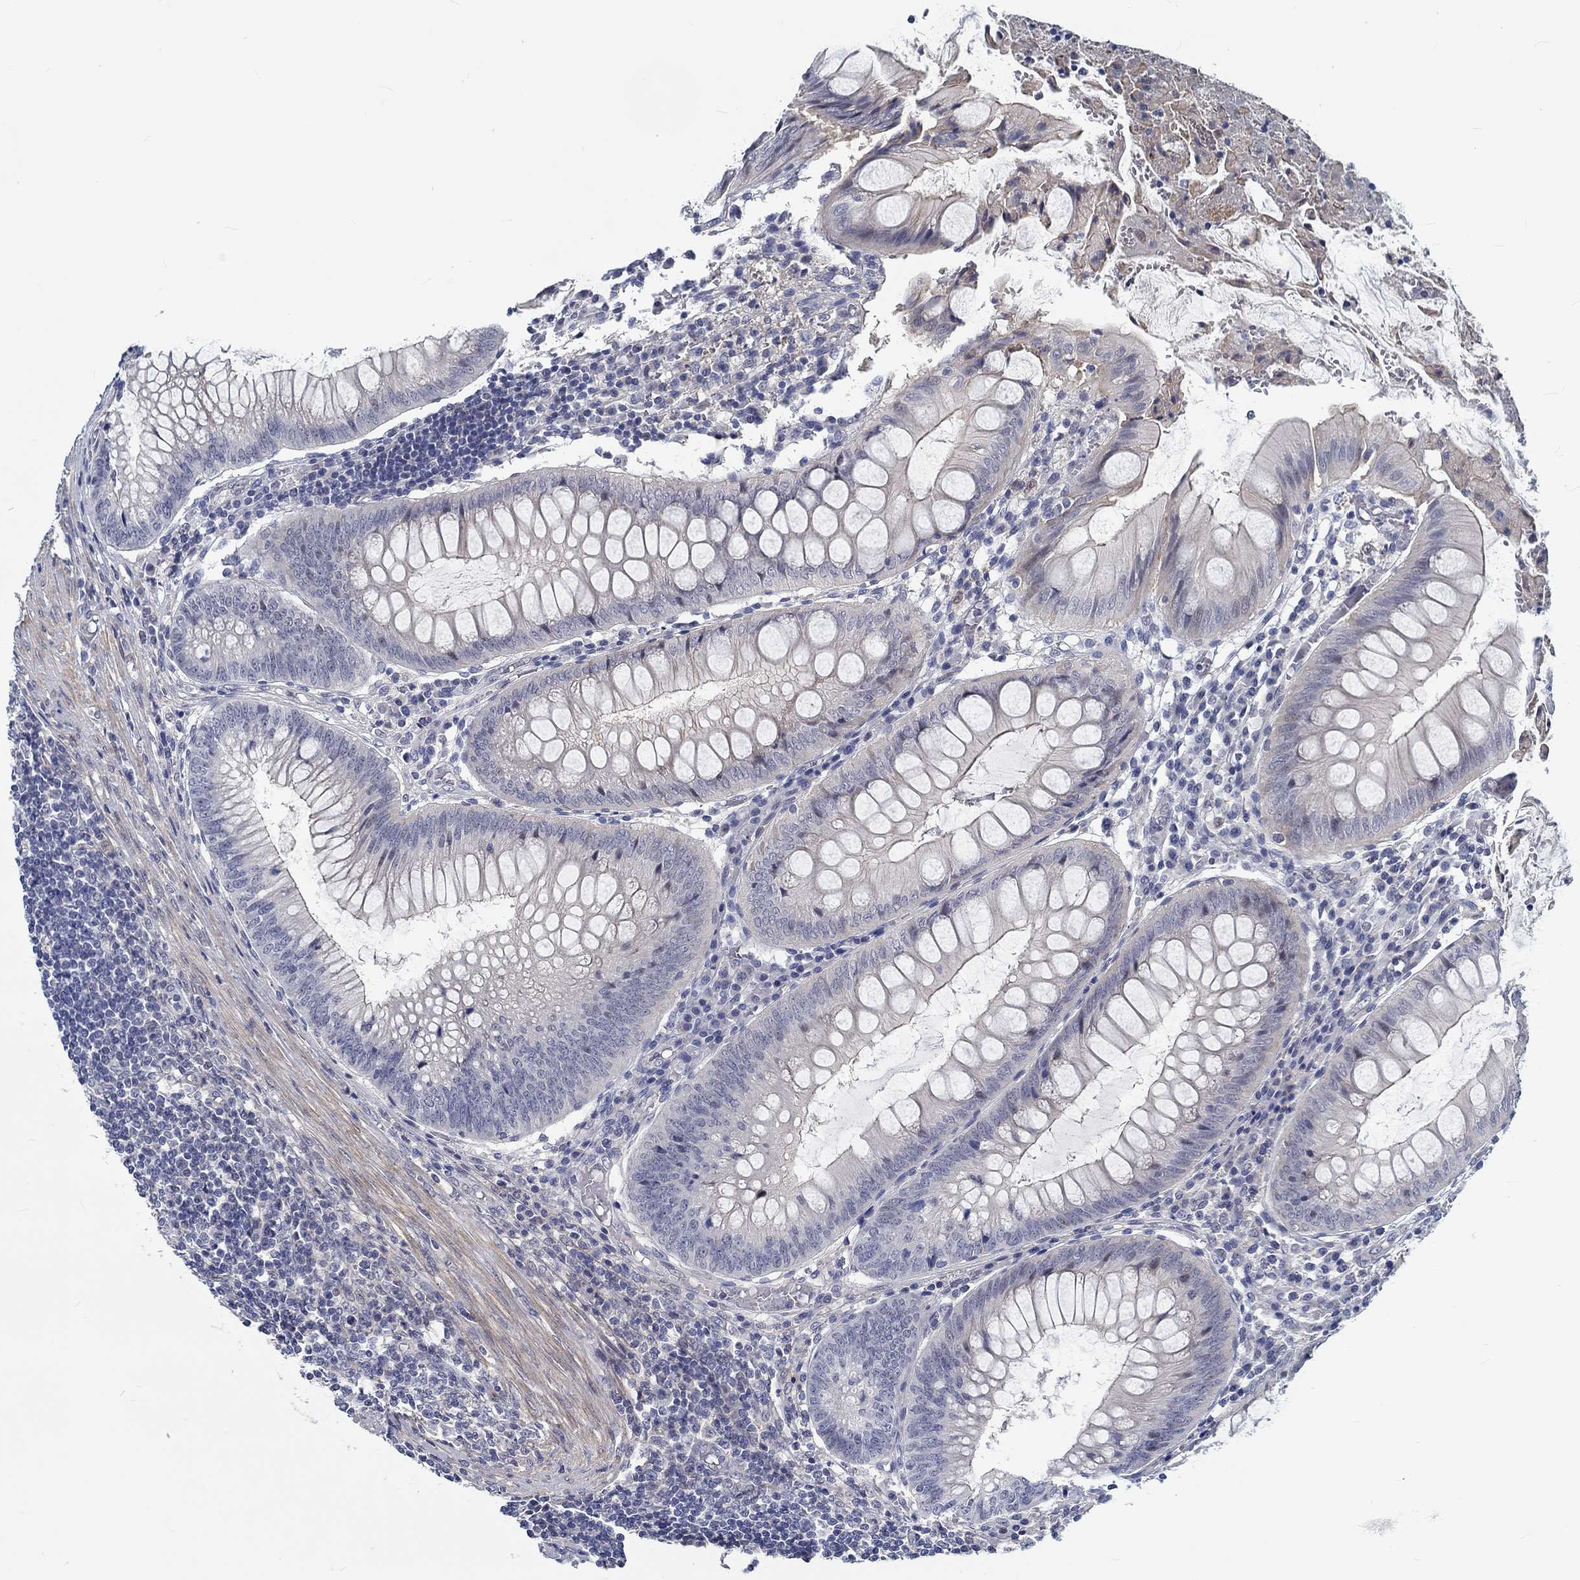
{"staining": {"intensity": "negative", "quantity": "none", "location": "none"}, "tissue": "appendix", "cell_type": "Glandular cells", "image_type": "normal", "snomed": [{"axis": "morphology", "description": "Normal tissue, NOS"}, {"axis": "morphology", "description": "Inflammation, NOS"}, {"axis": "topography", "description": "Appendix"}], "caption": "IHC of benign human appendix shows no staining in glandular cells. Nuclei are stained in blue.", "gene": "MYBPC1", "patient": {"sex": "male", "age": 16}}